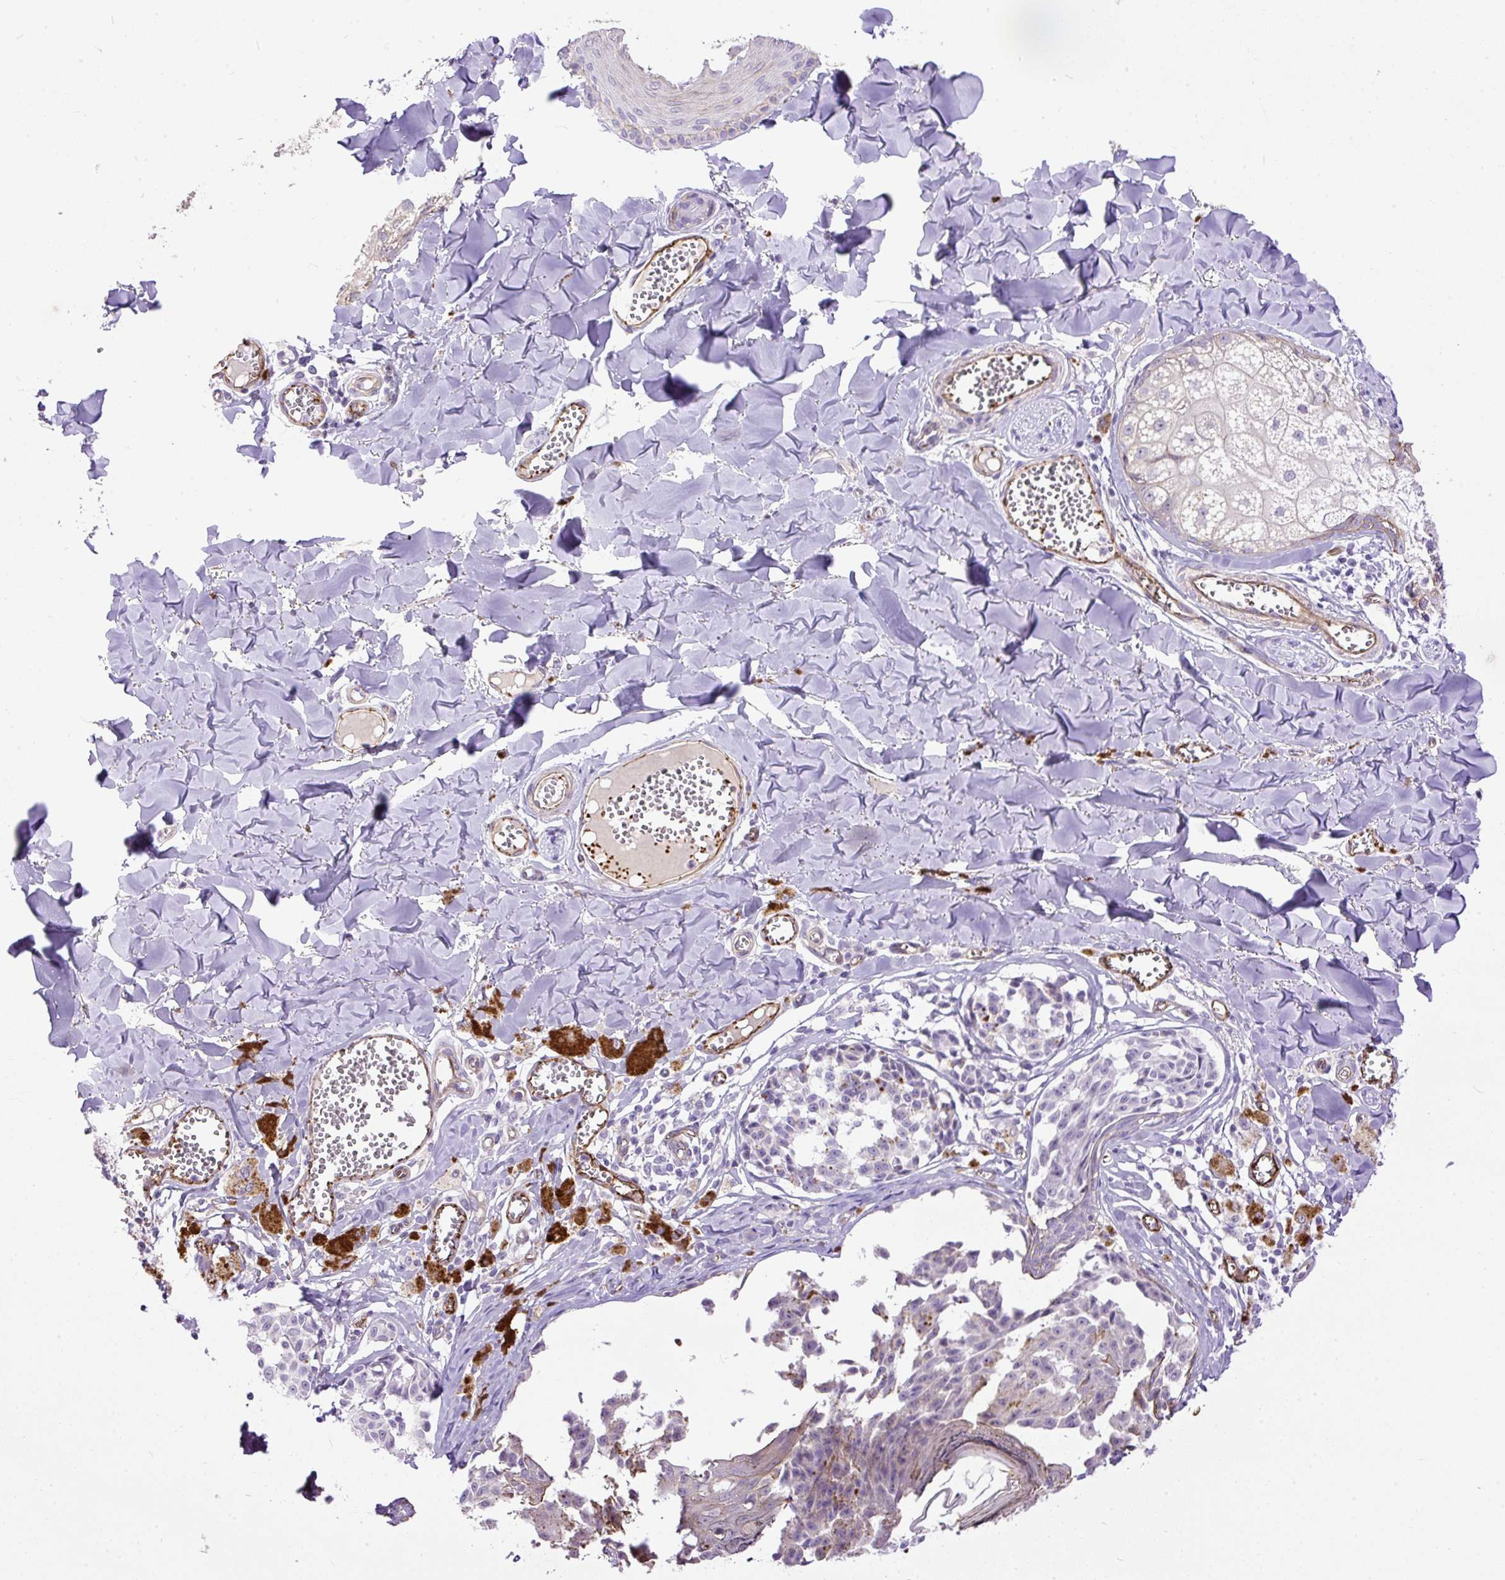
{"staining": {"intensity": "negative", "quantity": "none", "location": "none"}, "tissue": "melanoma", "cell_type": "Tumor cells", "image_type": "cancer", "snomed": [{"axis": "morphology", "description": "Malignant melanoma, NOS"}, {"axis": "topography", "description": "Skin"}], "caption": "This is a photomicrograph of IHC staining of malignant melanoma, which shows no expression in tumor cells.", "gene": "MAGEB16", "patient": {"sex": "female", "age": 43}}